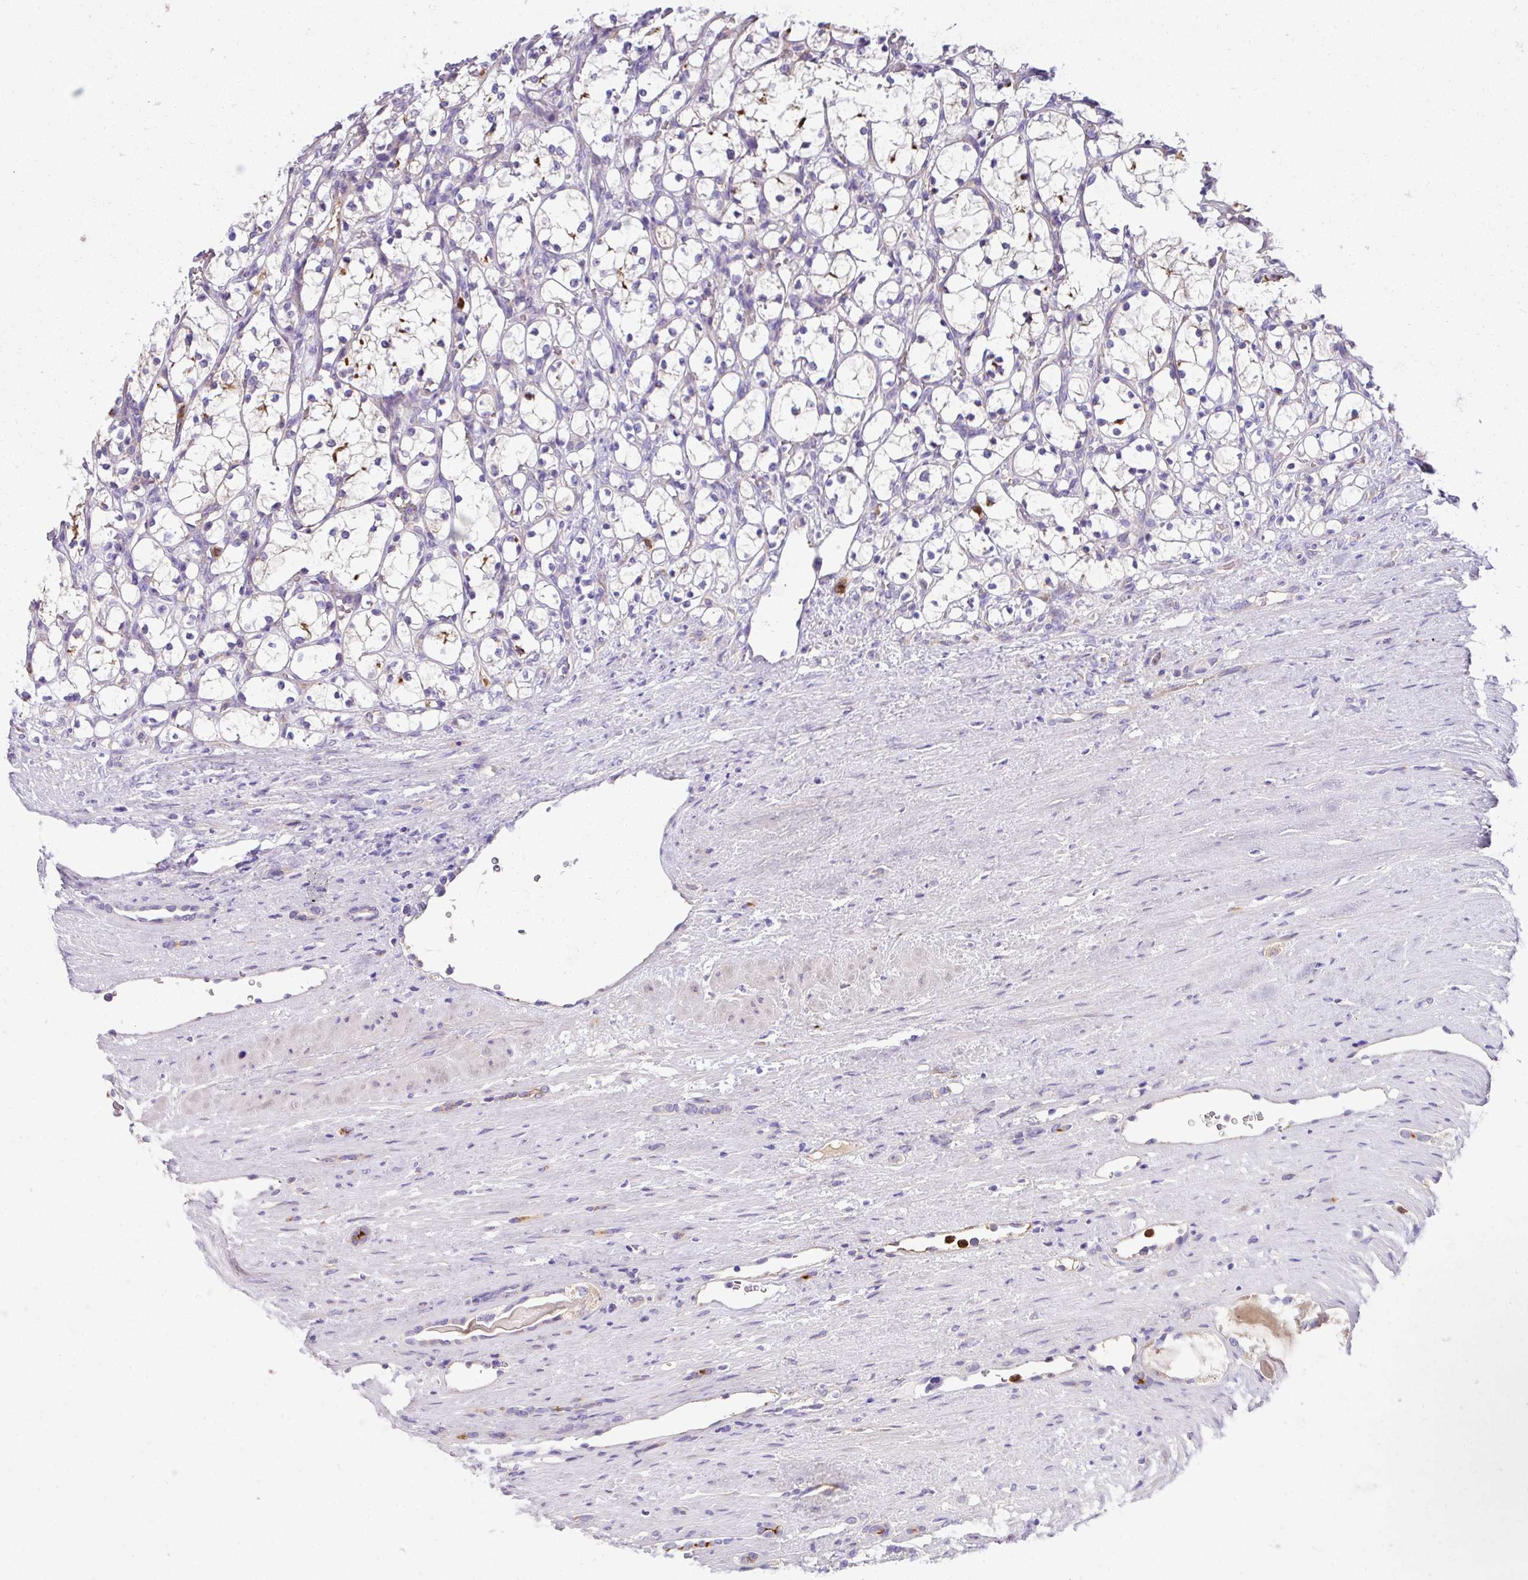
{"staining": {"intensity": "moderate", "quantity": "<25%", "location": "cytoplasmic/membranous"}, "tissue": "renal cancer", "cell_type": "Tumor cells", "image_type": "cancer", "snomed": [{"axis": "morphology", "description": "Adenocarcinoma, NOS"}, {"axis": "topography", "description": "Kidney"}], "caption": "Tumor cells demonstrate low levels of moderate cytoplasmic/membranous positivity in approximately <25% of cells in human renal adenocarcinoma. (DAB (3,3'-diaminobenzidine) IHC, brown staining for protein, blue staining for nuclei).", "gene": "CRISP3", "patient": {"sex": "female", "age": 69}}